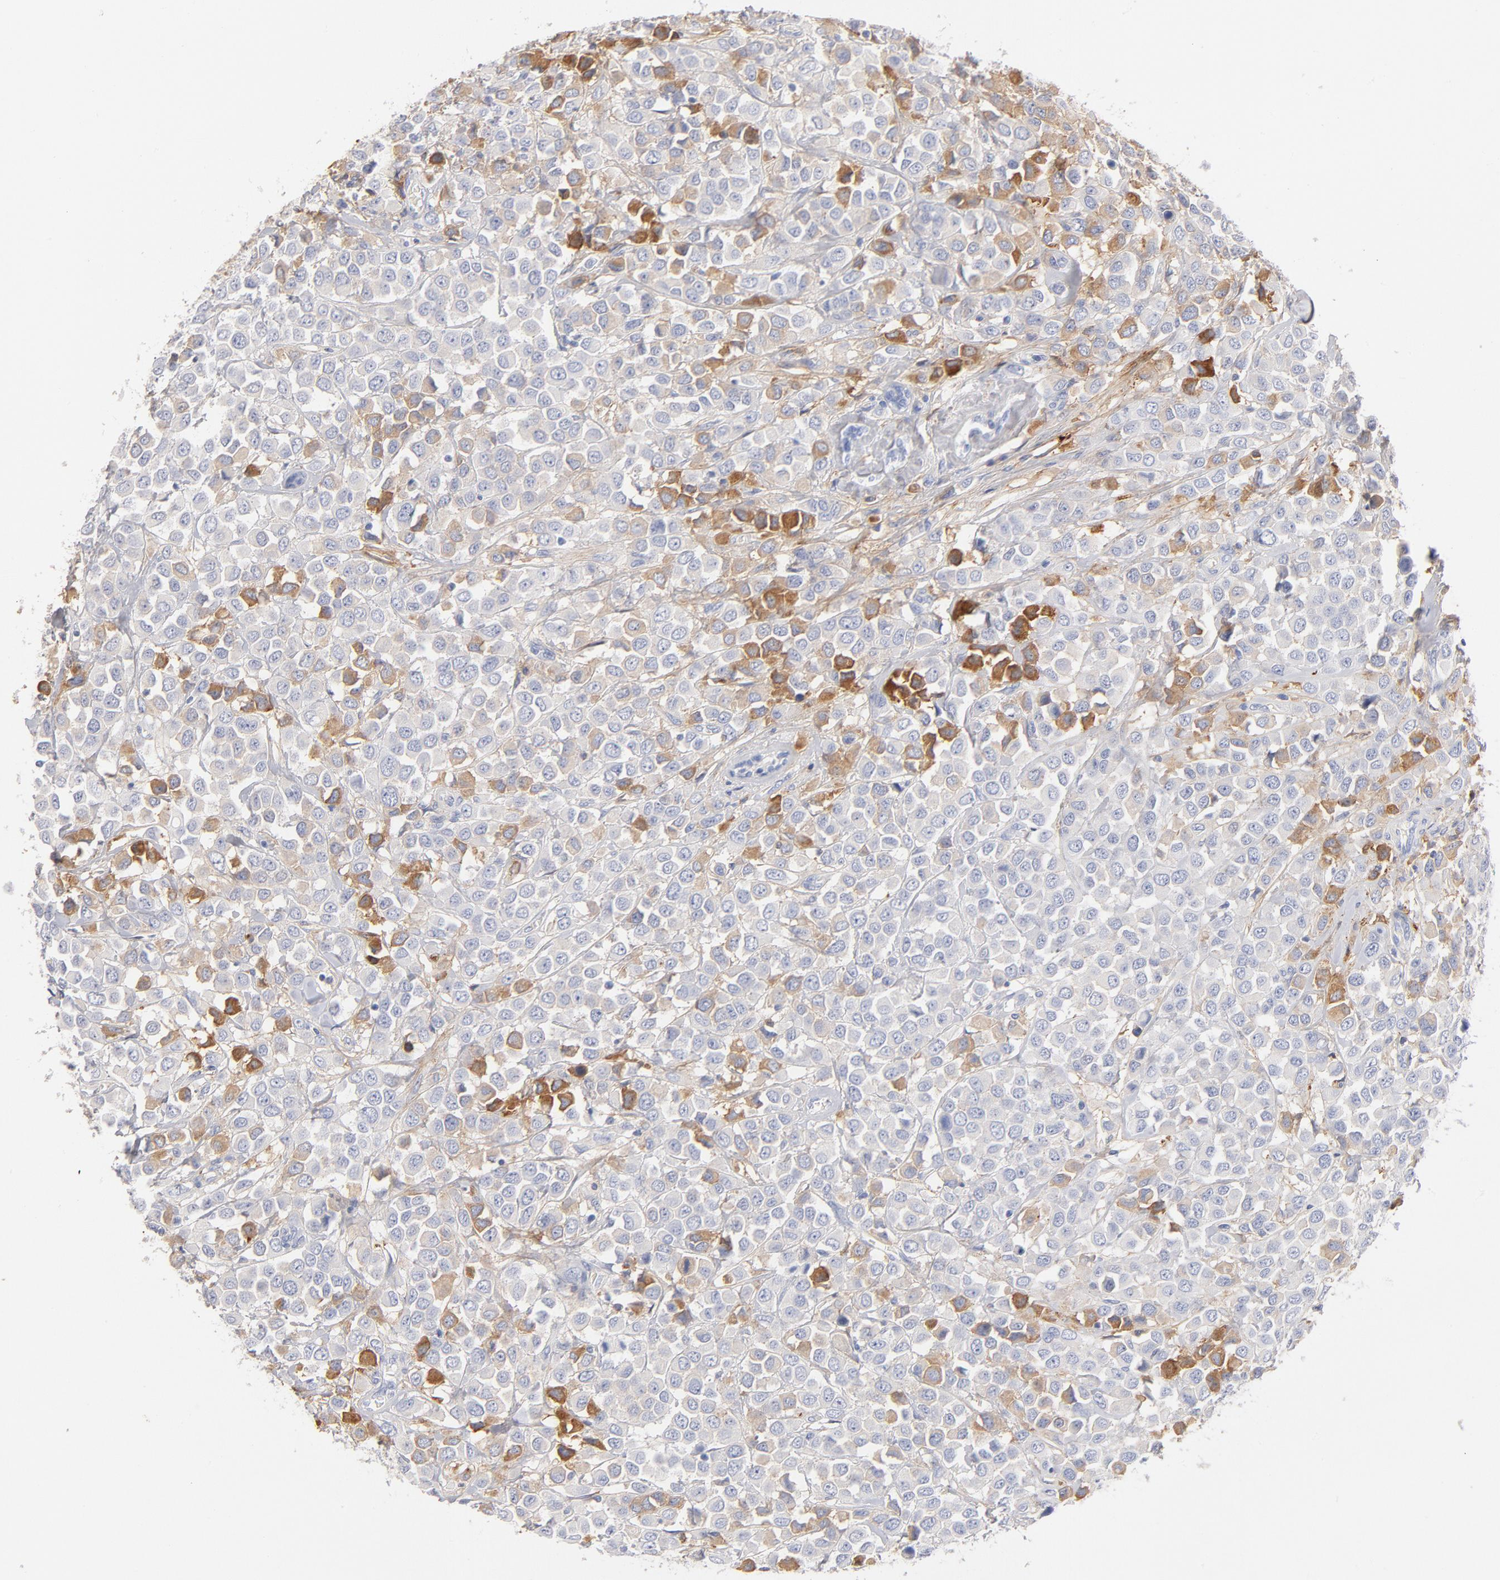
{"staining": {"intensity": "moderate", "quantity": ">75%", "location": "cytoplasmic/membranous"}, "tissue": "breast cancer", "cell_type": "Tumor cells", "image_type": "cancer", "snomed": [{"axis": "morphology", "description": "Duct carcinoma"}, {"axis": "topography", "description": "Breast"}], "caption": "This photomicrograph reveals immunohistochemistry staining of breast cancer (invasive ductal carcinoma), with medium moderate cytoplasmic/membranous expression in about >75% of tumor cells.", "gene": "C3", "patient": {"sex": "female", "age": 61}}